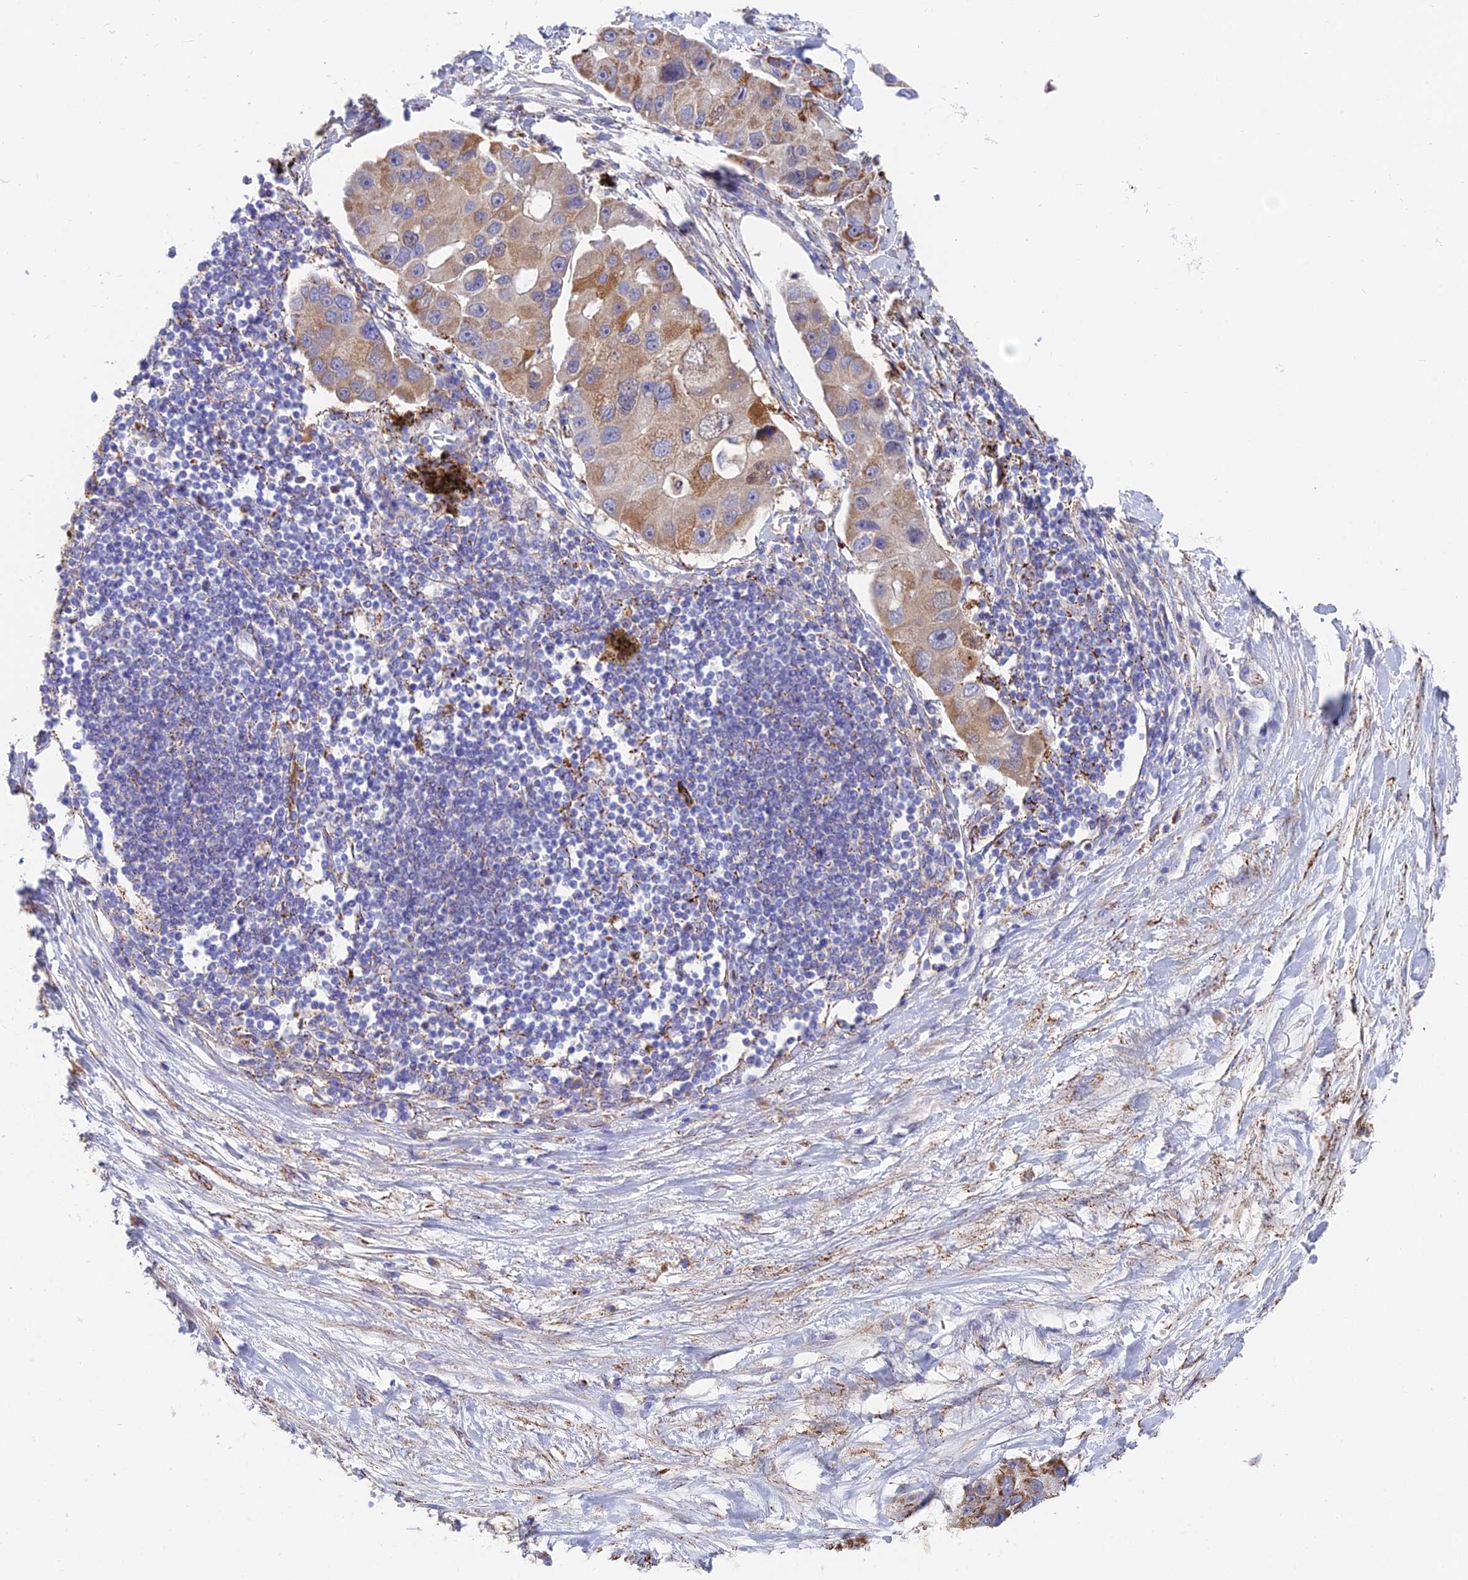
{"staining": {"intensity": "moderate", "quantity": ">75%", "location": "cytoplasmic/membranous"}, "tissue": "lung cancer", "cell_type": "Tumor cells", "image_type": "cancer", "snomed": [{"axis": "morphology", "description": "Adenocarcinoma, NOS"}, {"axis": "topography", "description": "Lung"}], "caption": "Moderate cytoplasmic/membranous positivity for a protein is identified in approximately >75% of tumor cells of lung adenocarcinoma using immunohistochemistry (IHC).", "gene": "TIGD6", "patient": {"sex": "female", "age": 54}}